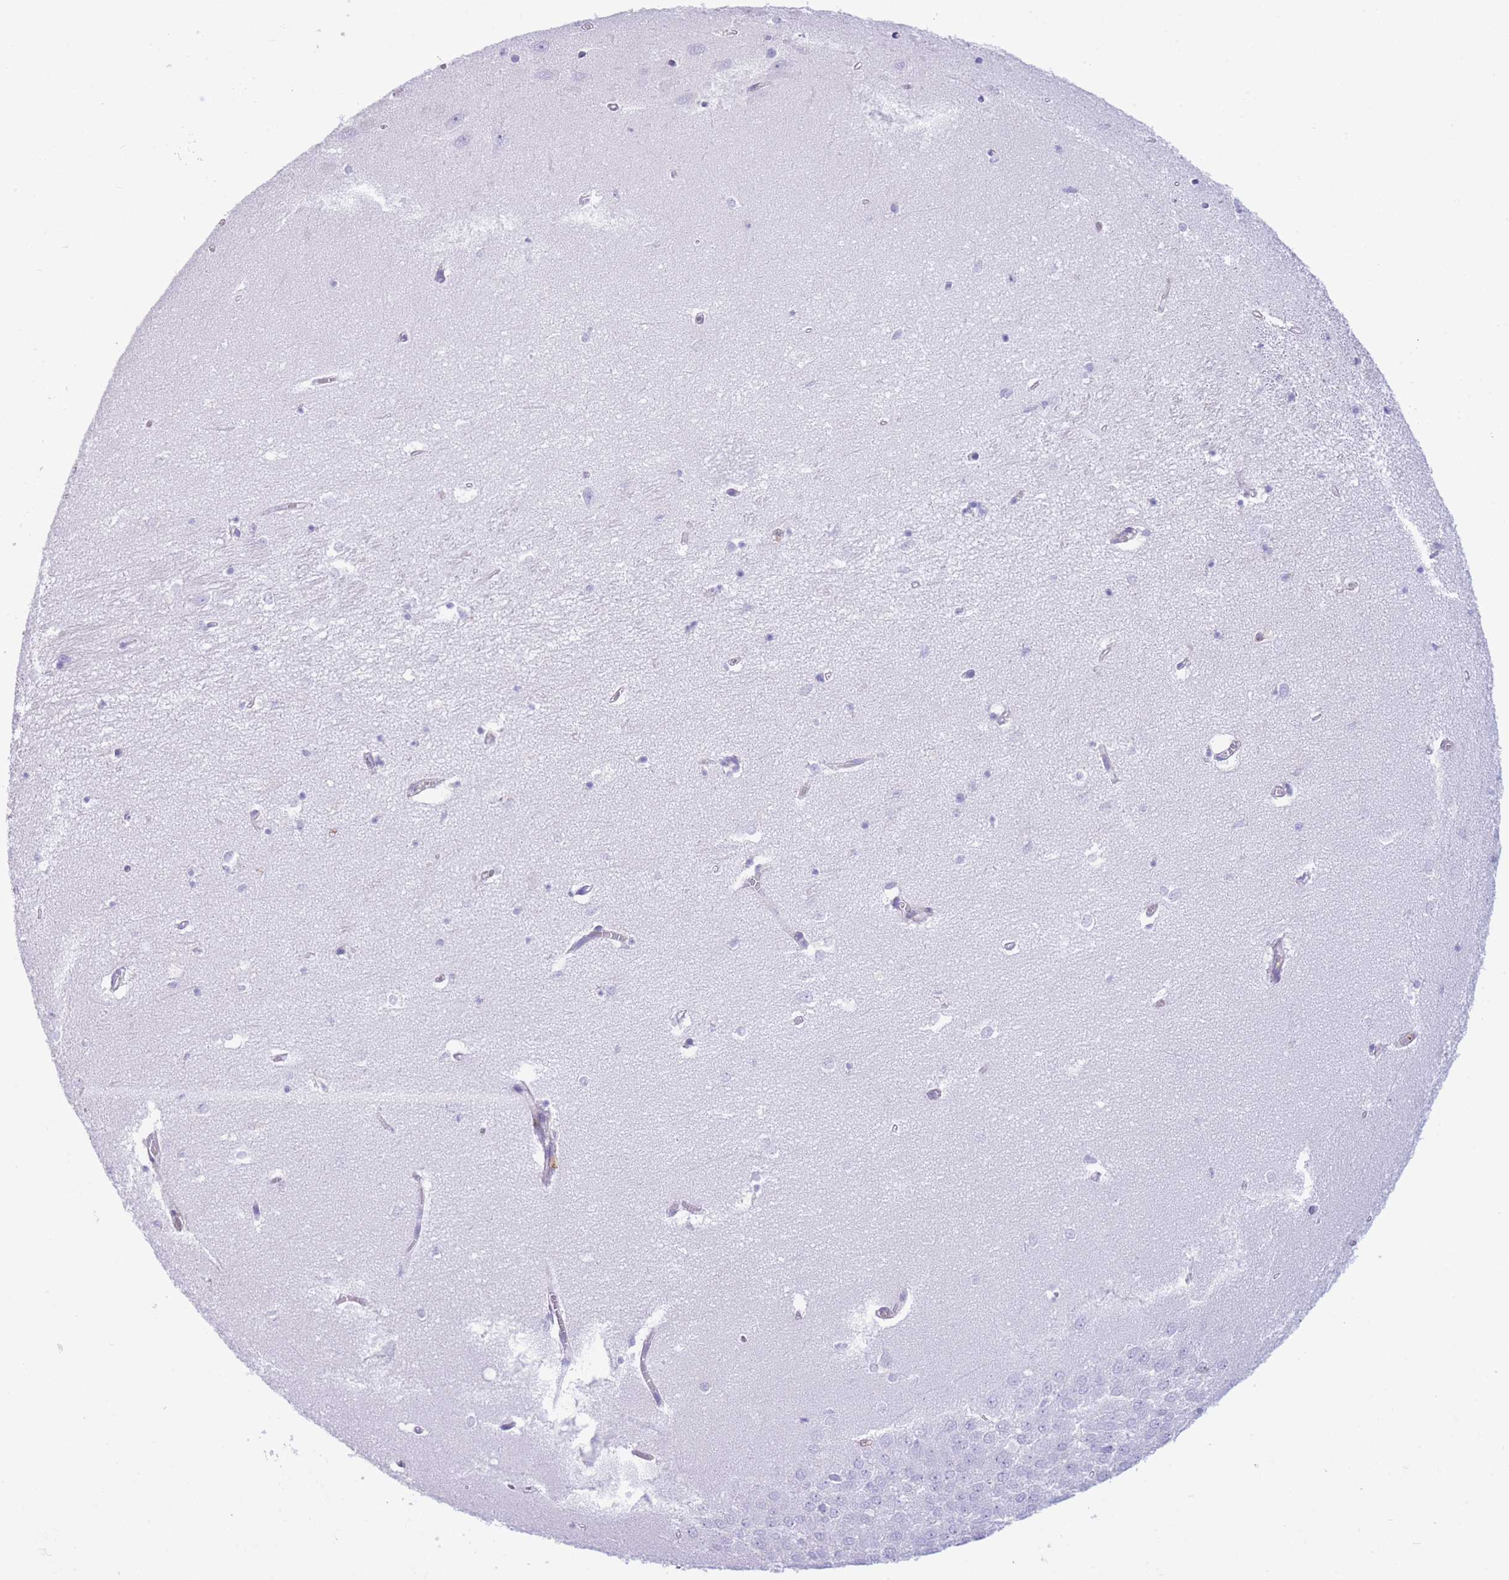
{"staining": {"intensity": "negative", "quantity": "none", "location": "none"}, "tissue": "hippocampus", "cell_type": "Glial cells", "image_type": "normal", "snomed": [{"axis": "morphology", "description": "Normal tissue, NOS"}, {"axis": "topography", "description": "Hippocampus"}], "caption": "Glial cells show no significant expression in benign hippocampus. (Brightfield microscopy of DAB (3,3'-diaminobenzidine) immunohistochemistry (IHC) at high magnification).", "gene": "PLBD1", "patient": {"sex": "female", "age": 64}}